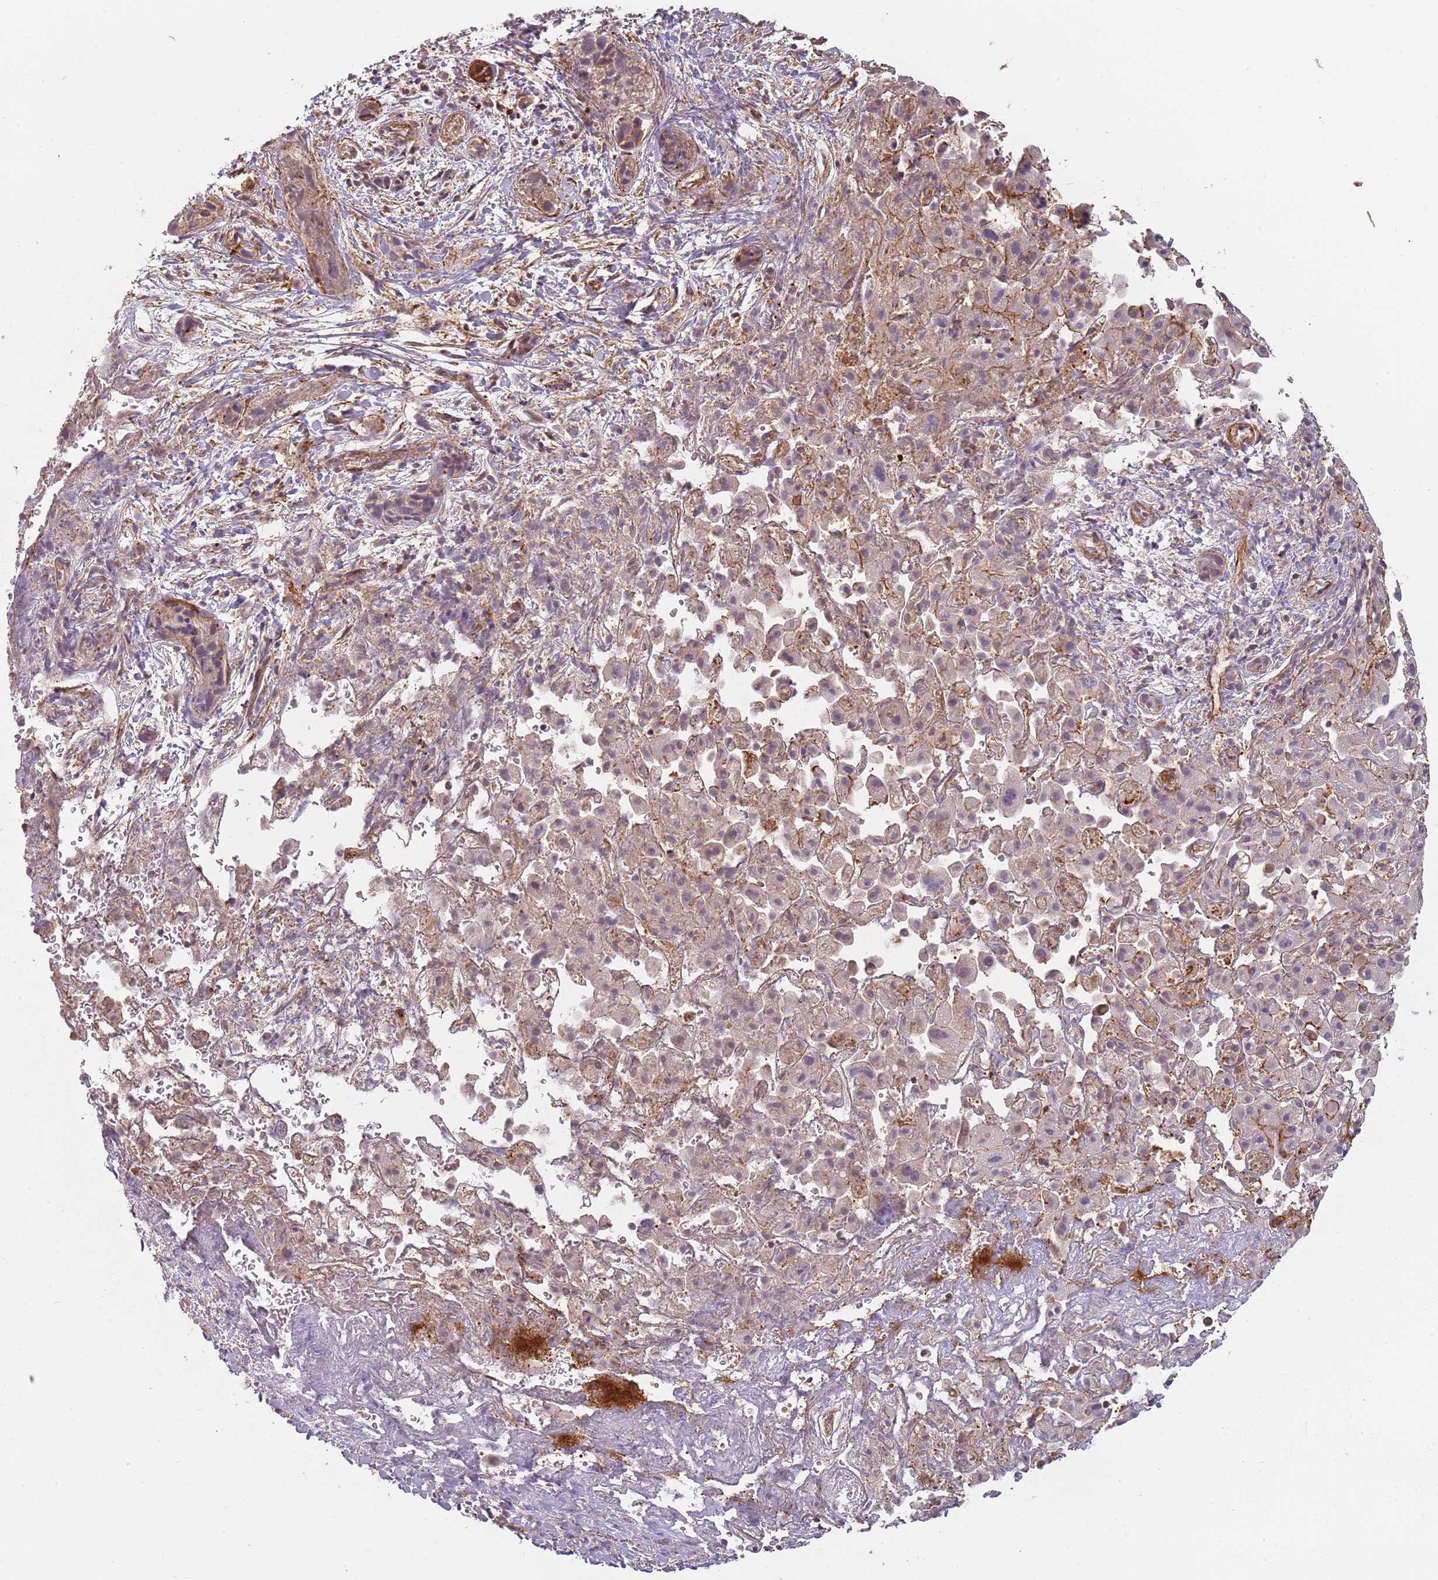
{"staining": {"intensity": "negative", "quantity": "none", "location": "none"}, "tissue": "liver cancer", "cell_type": "Tumor cells", "image_type": "cancer", "snomed": [{"axis": "morphology", "description": "Cholangiocarcinoma"}, {"axis": "topography", "description": "Liver"}], "caption": "This micrograph is of cholangiocarcinoma (liver) stained with IHC to label a protein in brown with the nuclei are counter-stained blue. There is no positivity in tumor cells. The staining is performed using DAB brown chromogen with nuclei counter-stained in using hematoxylin.", "gene": "PPP1R14C", "patient": {"sex": "female", "age": 52}}